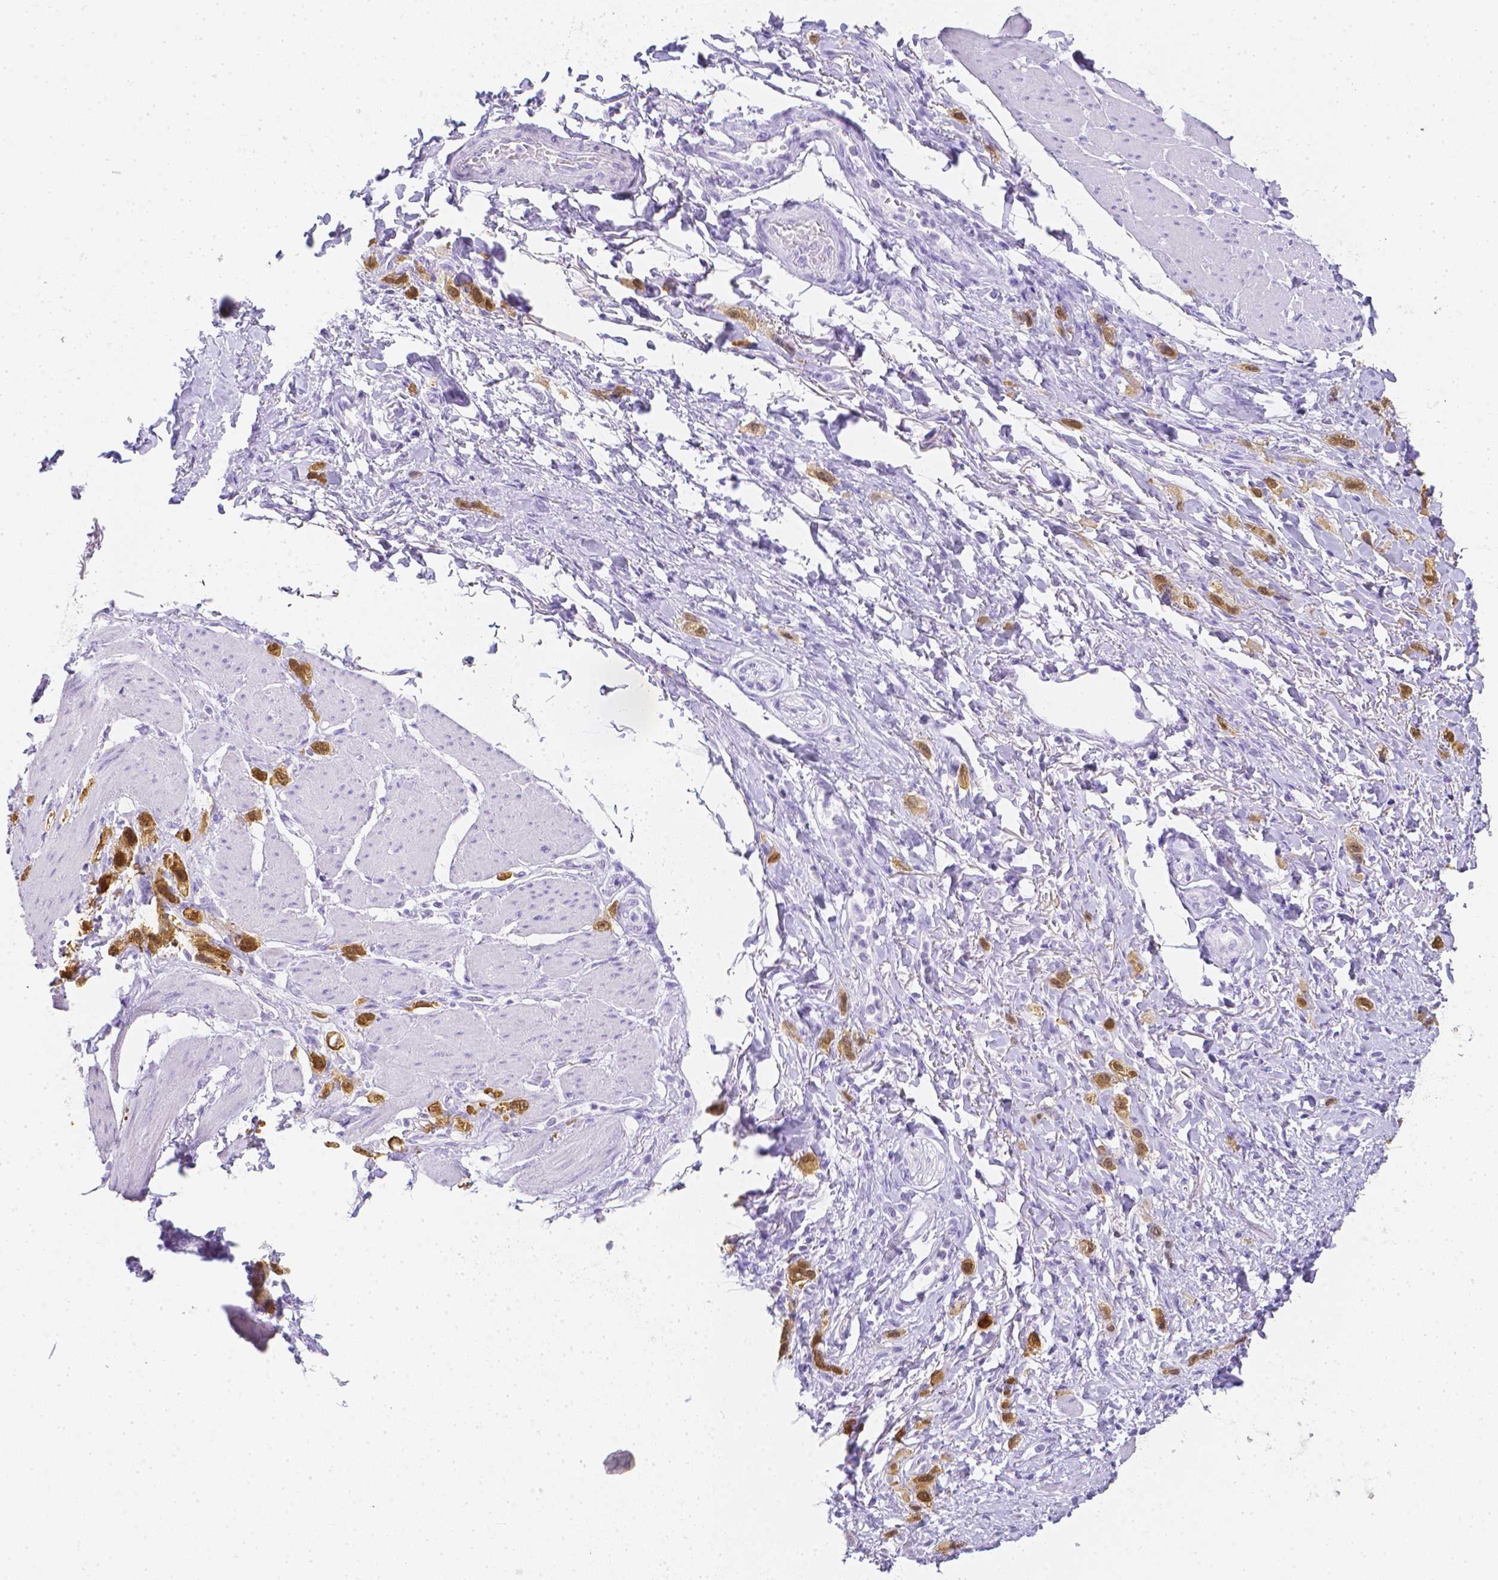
{"staining": {"intensity": "strong", "quantity": ">75%", "location": "cytoplasmic/membranous,nuclear"}, "tissue": "stomach cancer", "cell_type": "Tumor cells", "image_type": "cancer", "snomed": [{"axis": "morphology", "description": "Adenocarcinoma, NOS"}, {"axis": "topography", "description": "Stomach"}], "caption": "Immunohistochemistry (DAB) staining of human stomach adenocarcinoma displays strong cytoplasmic/membranous and nuclear protein positivity in about >75% of tumor cells.", "gene": "LGALS4", "patient": {"sex": "female", "age": 65}}